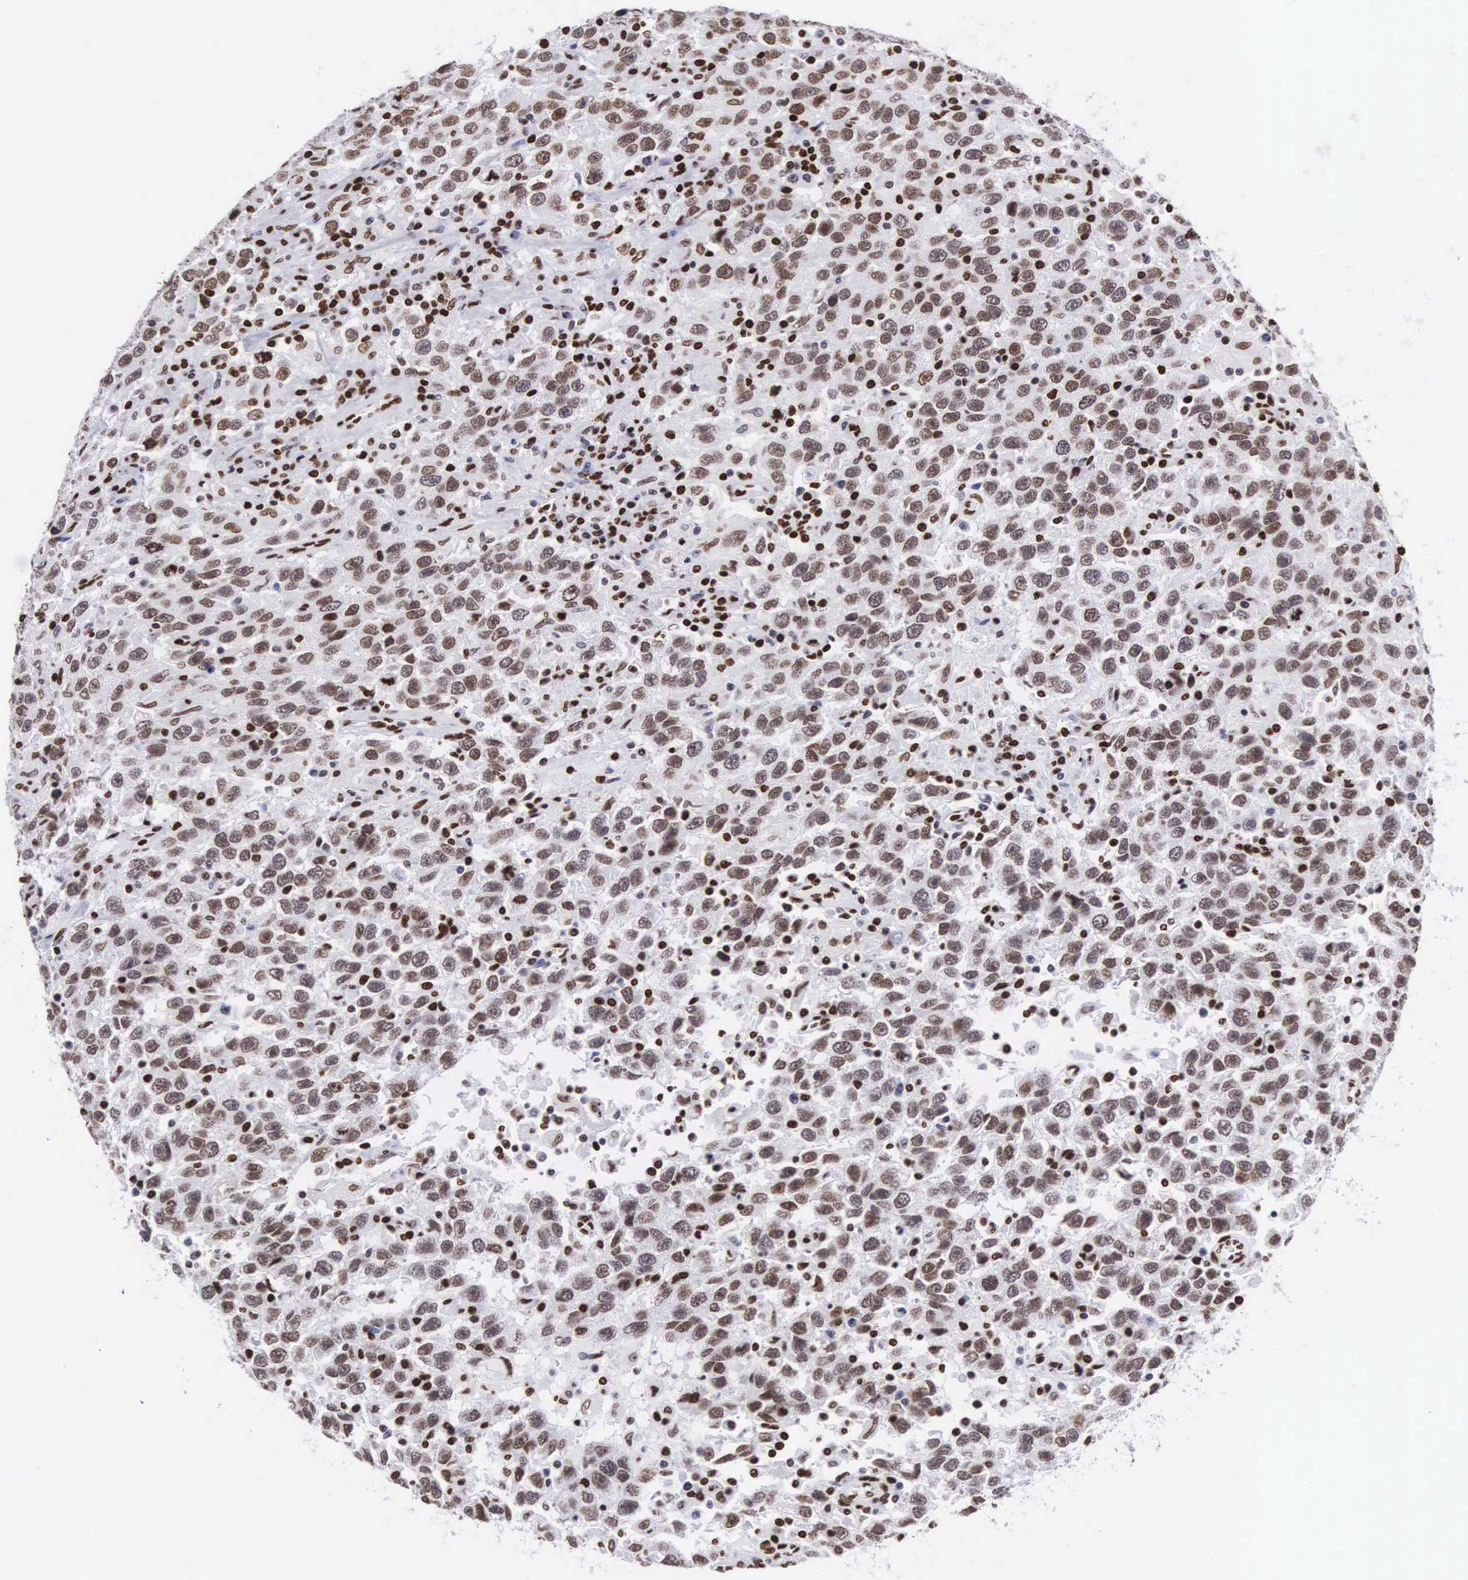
{"staining": {"intensity": "moderate", "quantity": ">75%", "location": "nuclear"}, "tissue": "testis cancer", "cell_type": "Tumor cells", "image_type": "cancer", "snomed": [{"axis": "morphology", "description": "Seminoma, NOS"}, {"axis": "topography", "description": "Testis"}], "caption": "High-power microscopy captured an immunohistochemistry (IHC) image of seminoma (testis), revealing moderate nuclear positivity in approximately >75% of tumor cells. (DAB (3,3'-diaminobenzidine) IHC, brown staining for protein, blue staining for nuclei).", "gene": "MECP2", "patient": {"sex": "male", "age": 41}}